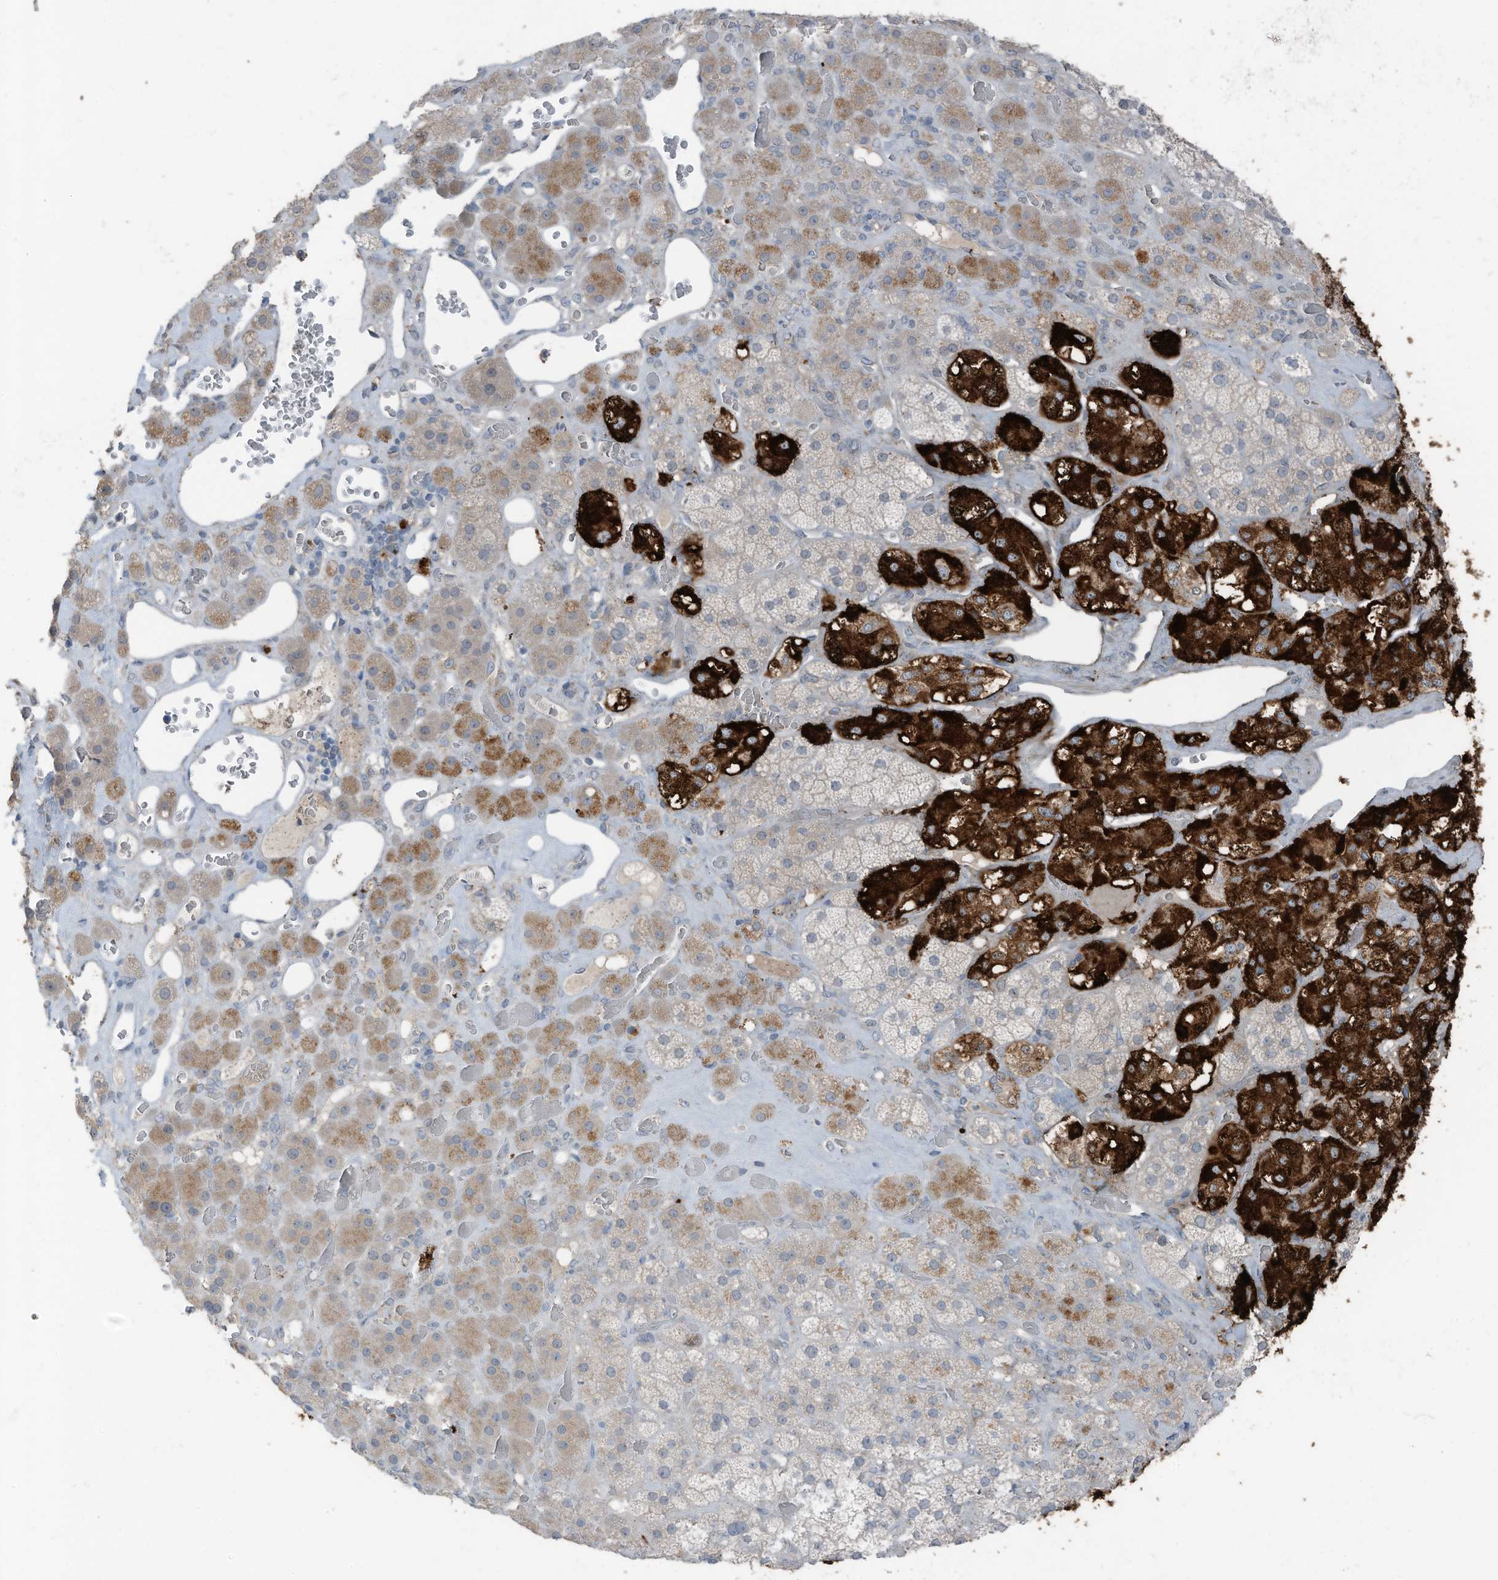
{"staining": {"intensity": "strong", "quantity": "<25%", "location": "cytoplasmic/membranous"}, "tissue": "adrenal gland", "cell_type": "Glandular cells", "image_type": "normal", "snomed": [{"axis": "morphology", "description": "Normal tissue, NOS"}, {"axis": "topography", "description": "Adrenal gland"}], "caption": "The histopathology image demonstrates staining of unremarkable adrenal gland, revealing strong cytoplasmic/membranous protein positivity (brown color) within glandular cells. (Brightfield microscopy of DAB IHC at high magnification).", "gene": "ARHGEF33", "patient": {"sex": "male", "age": 57}}